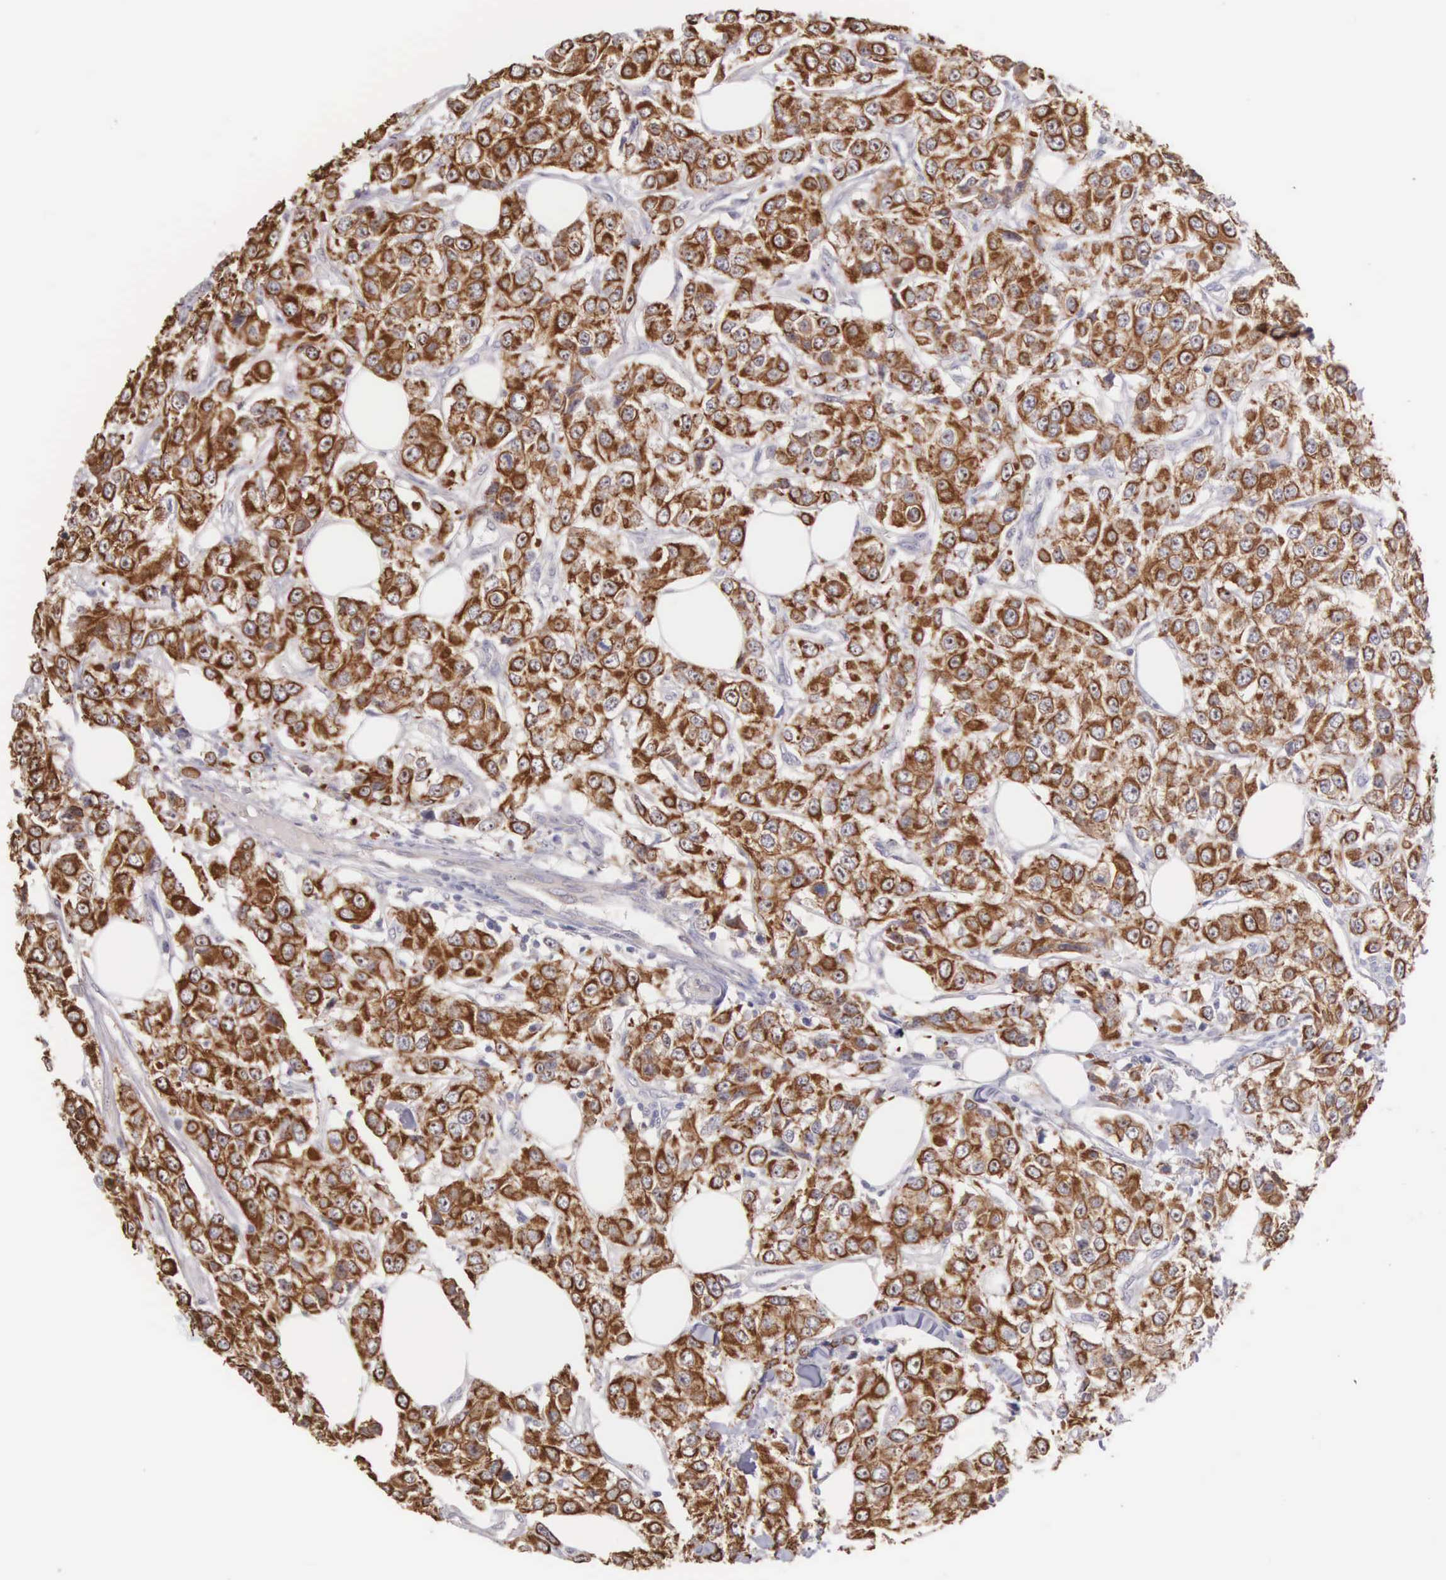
{"staining": {"intensity": "strong", "quantity": ">75%", "location": "cytoplasmic/membranous"}, "tissue": "breast cancer", "cell_type": "Tumor cells", "image_type": "cancer", "snomed": [{"axis": "morphology", "description": "Duct carcinoma"}, {"axis": "topography", "description": "Breast"}], "caption": "Human breast infiltrating ductal carcinoma stained for a protein (brown) reveals strong cytoplasmic/membranous positive staining in approximately >75% of tumor cells.", "gene": "PIR", "patient": {"sex": "female", "age": 58}}